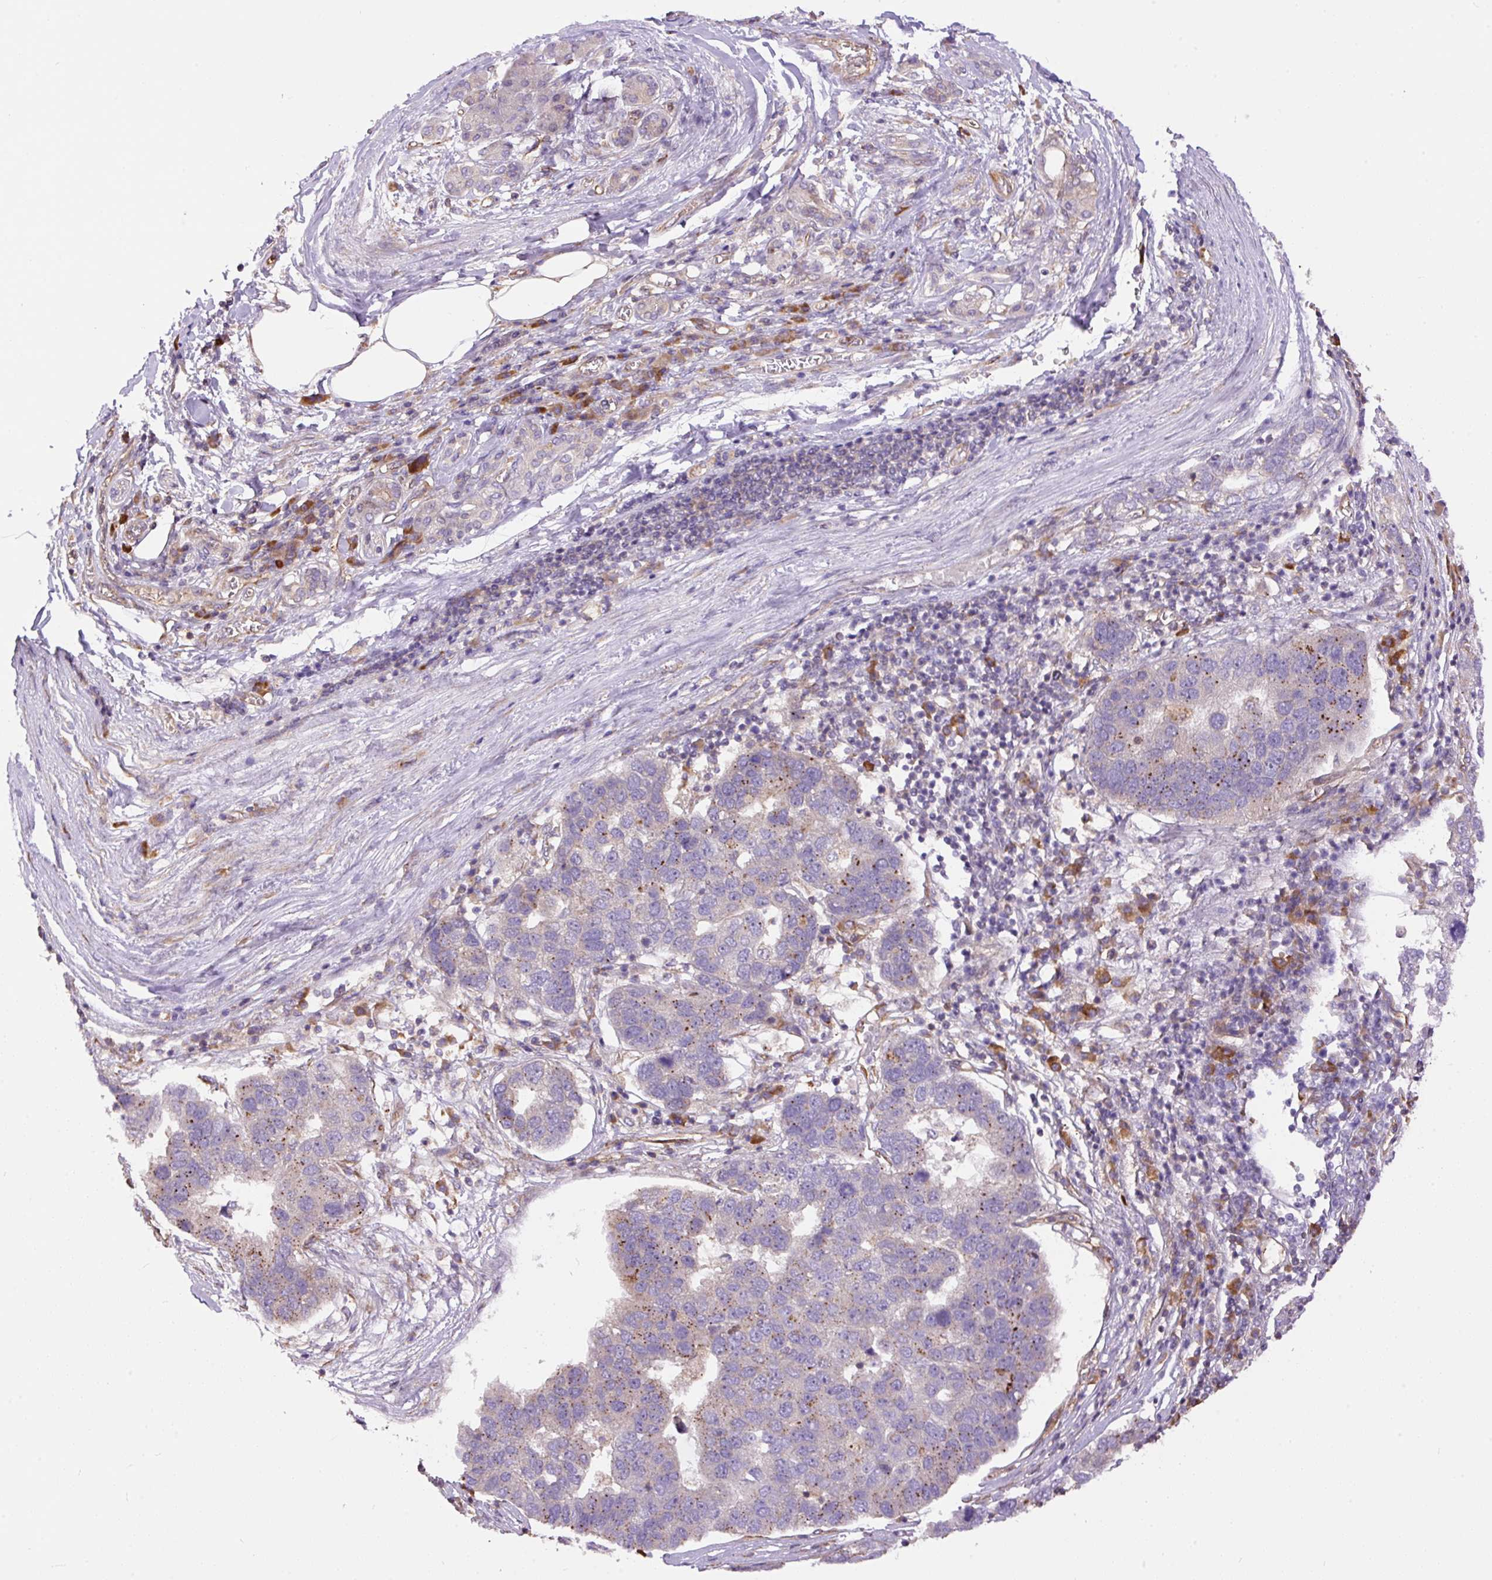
{"staining": {"intensity": "moderate", "quantity": "<25%", "location": "cytoplasmic/membranous"}, "tissue": "pancreatic cancer", "cell_type": "Tumor cells", "image_type": "cancer", "snomed": [{"axis": "morphology", "description": "Adenocarcinoma, NOS"}, {"axis": "topography", "description": "Pancreas"}], "caption": "High-magnification brightfield microscopy of pancreatic adenocarcinoma stained with DAB (brown) and counterstained with hematoxylin (blue). tumor cells exhibit moderate cytoplasmic/membranous expression is appreciated in approximately<25% of cells.", "gene": "PPME1", "patient": {"sex": "female", "age": 61}}